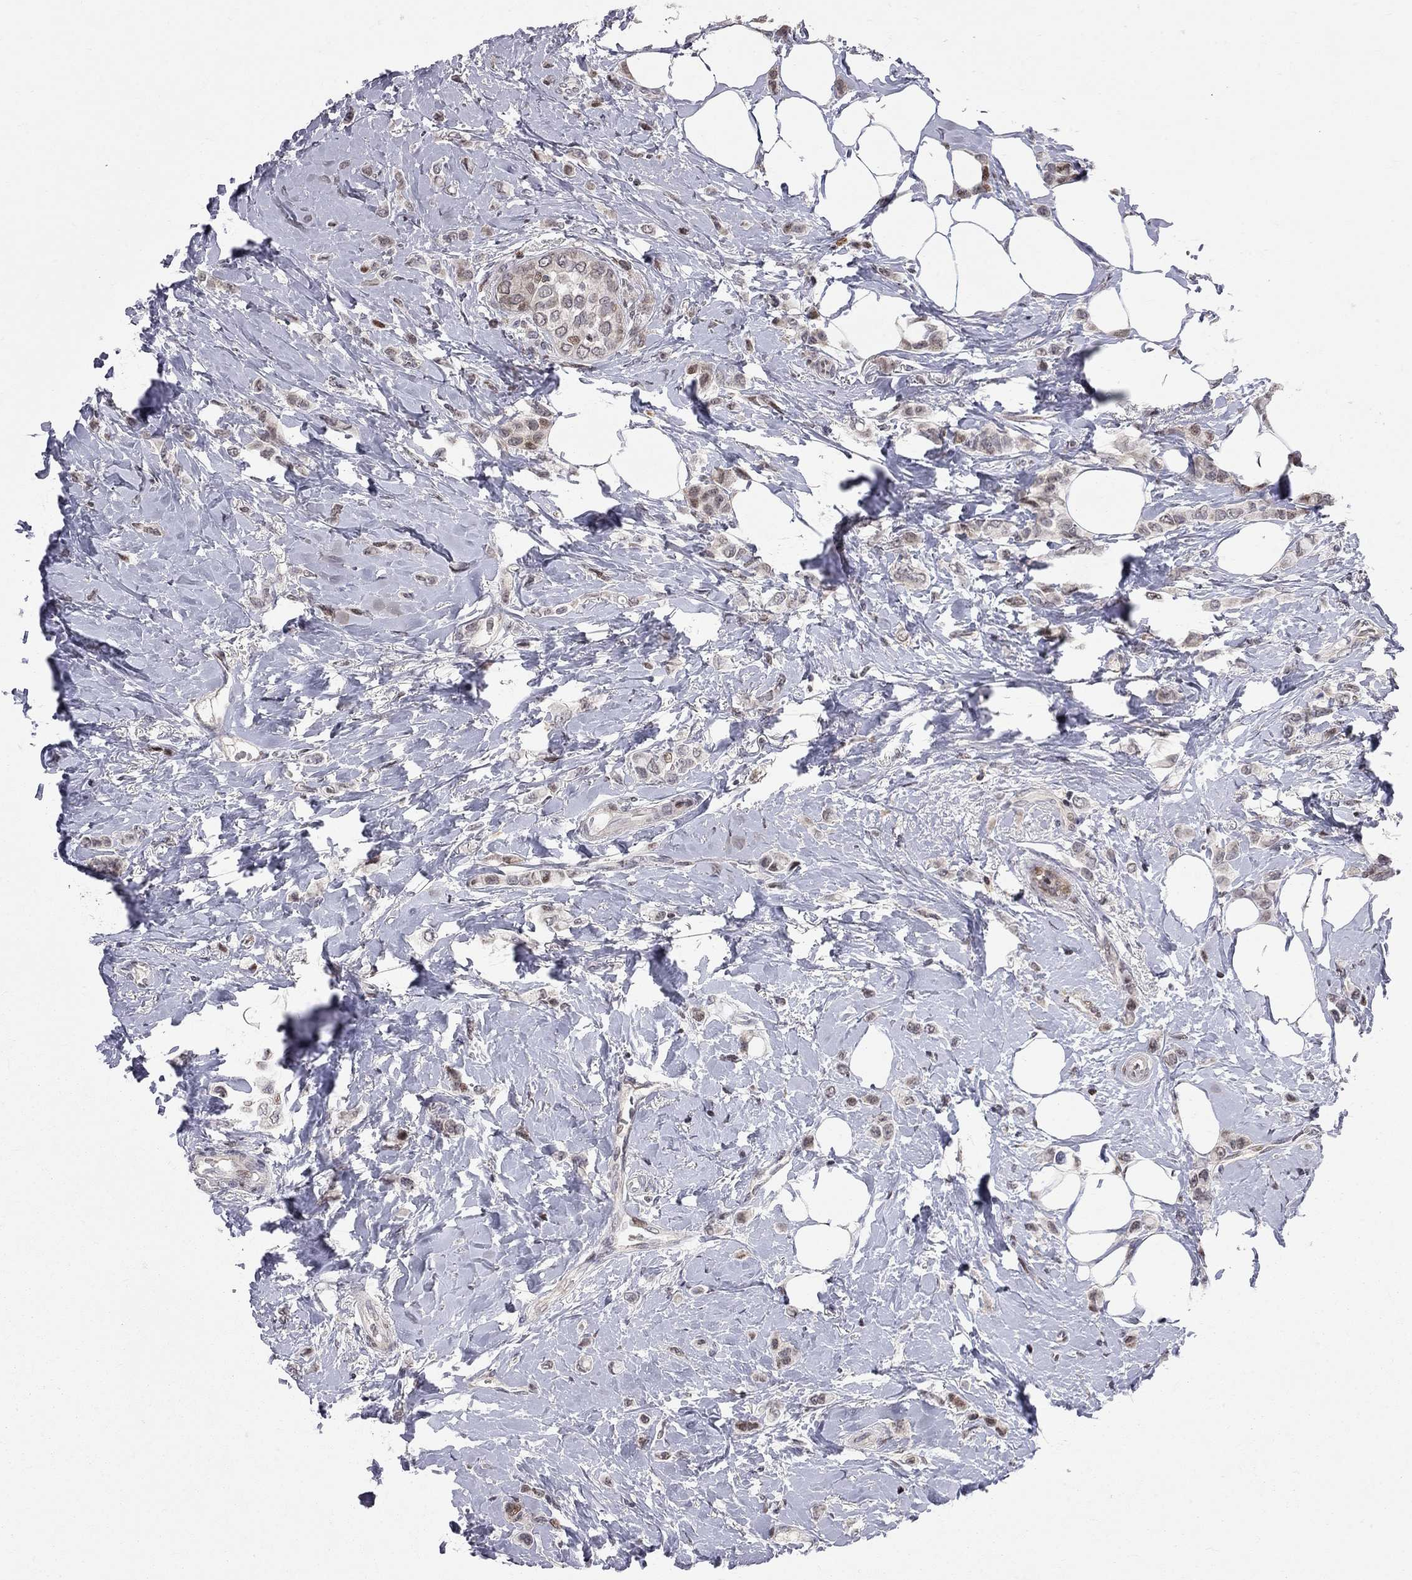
{"staining": {"intensity": "weak", "quantity": "25%-75%", "location": "nuclear"}, "tissue": "breast cancer", "cell_type": "Tumor cells", "image_type": "cancer", "snomed": [{"axis": "morphology", "description": "Lobular carcinoma"}, {"axis": "topography", "description": "Breast"}], "caption": "Protein staining of breast cancer tissue reveals weak nuclear expression in about 25%-75% of tumor cells.", "gene": "HDAC3", "patient": {"sex": "female", "age": 66}}